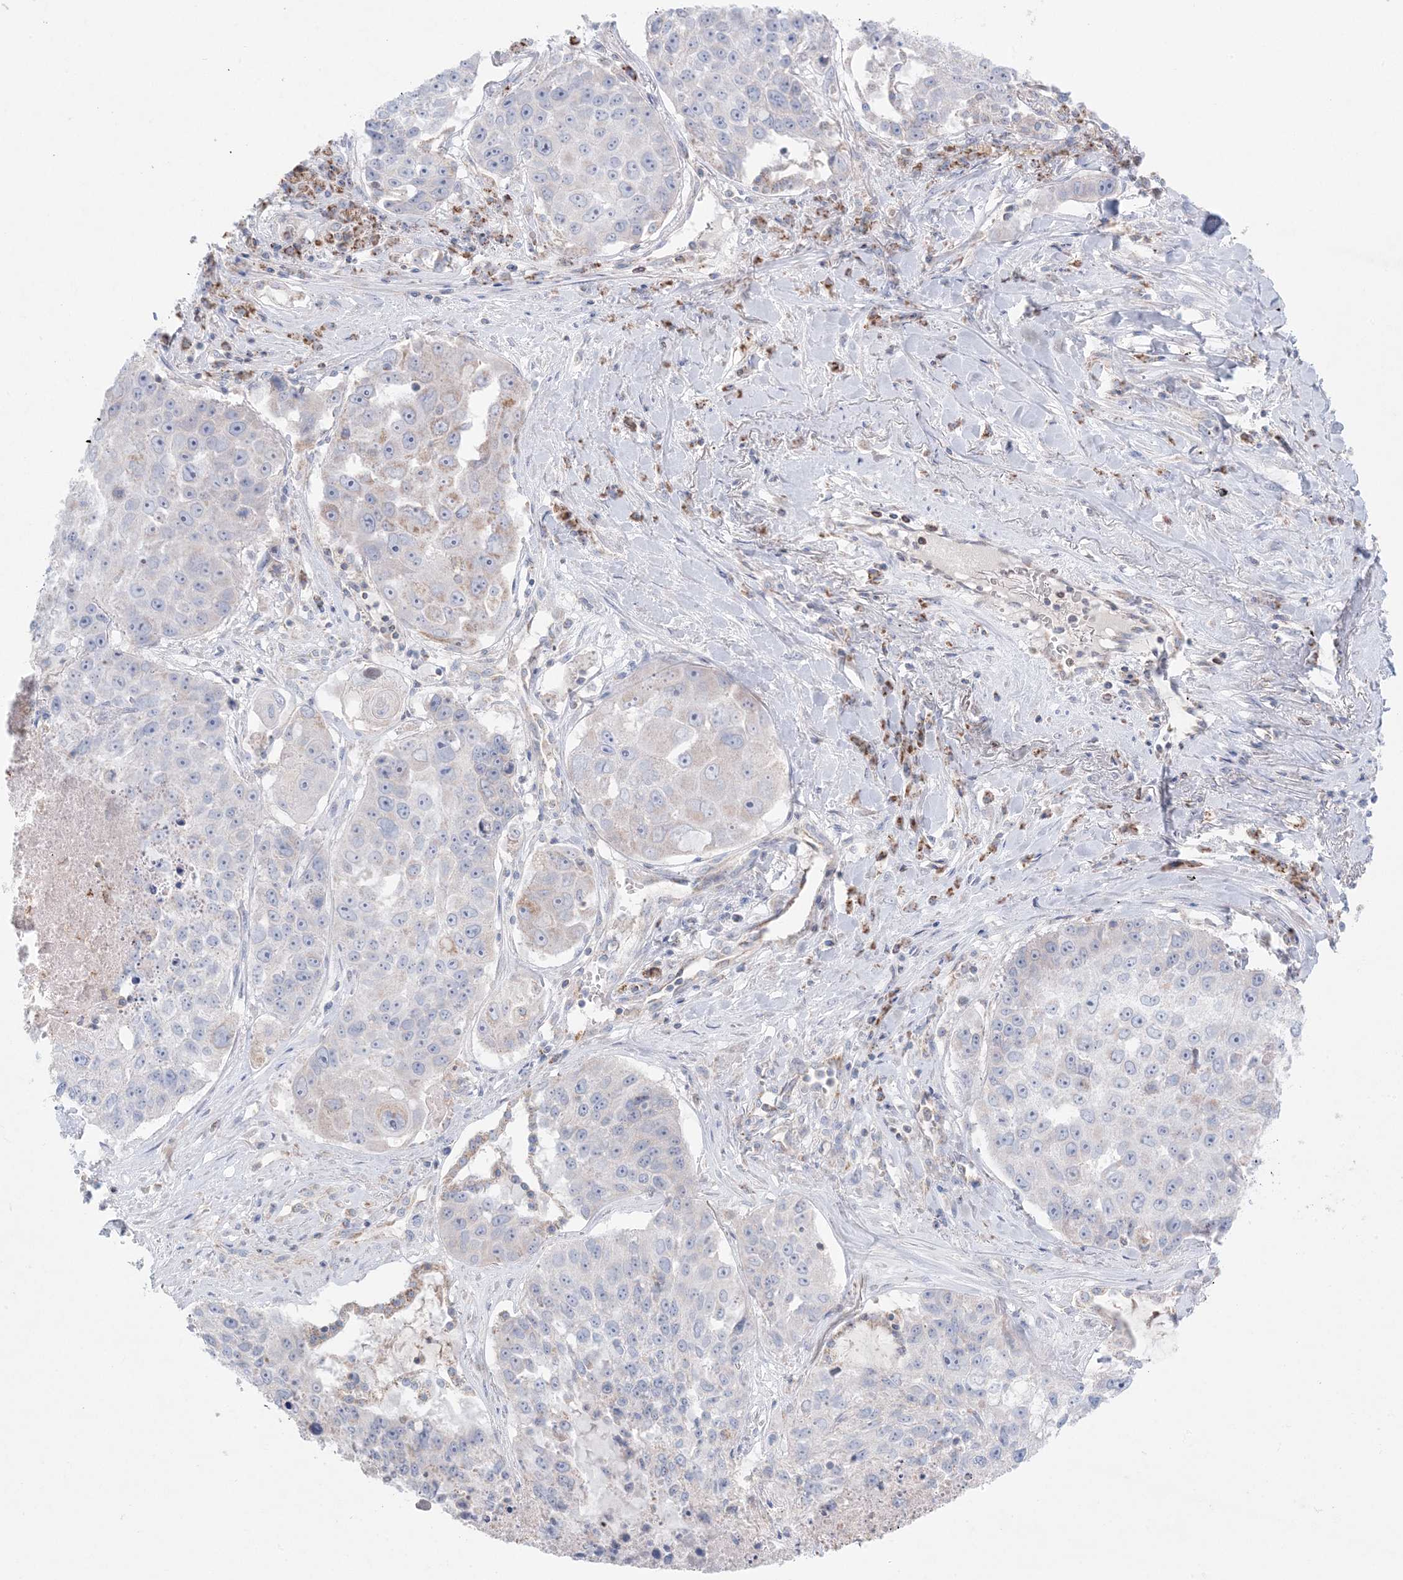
{"staining": {"intensity": "weak", "quantity": "<25%", "location": "cytoplasmic/membranous"}, "tissue": "lung cancer", "cell_type": "Tumor cells", "image_type": "cancer", "snomed": [{"axis": "morphology", "description": "Squamous cell carcinoma, NOS"}, {"axis": "topography", "description": "Lung"}], "caption": "DAB immunohistochemical staining of squamous cell carcinoma (lung) exhibits no significant positivity in tumor cells. (DAB immunohistochemistry, high magnification).", "gene": "KCTD6", "patient": {"sex": "male", "age": 61}}